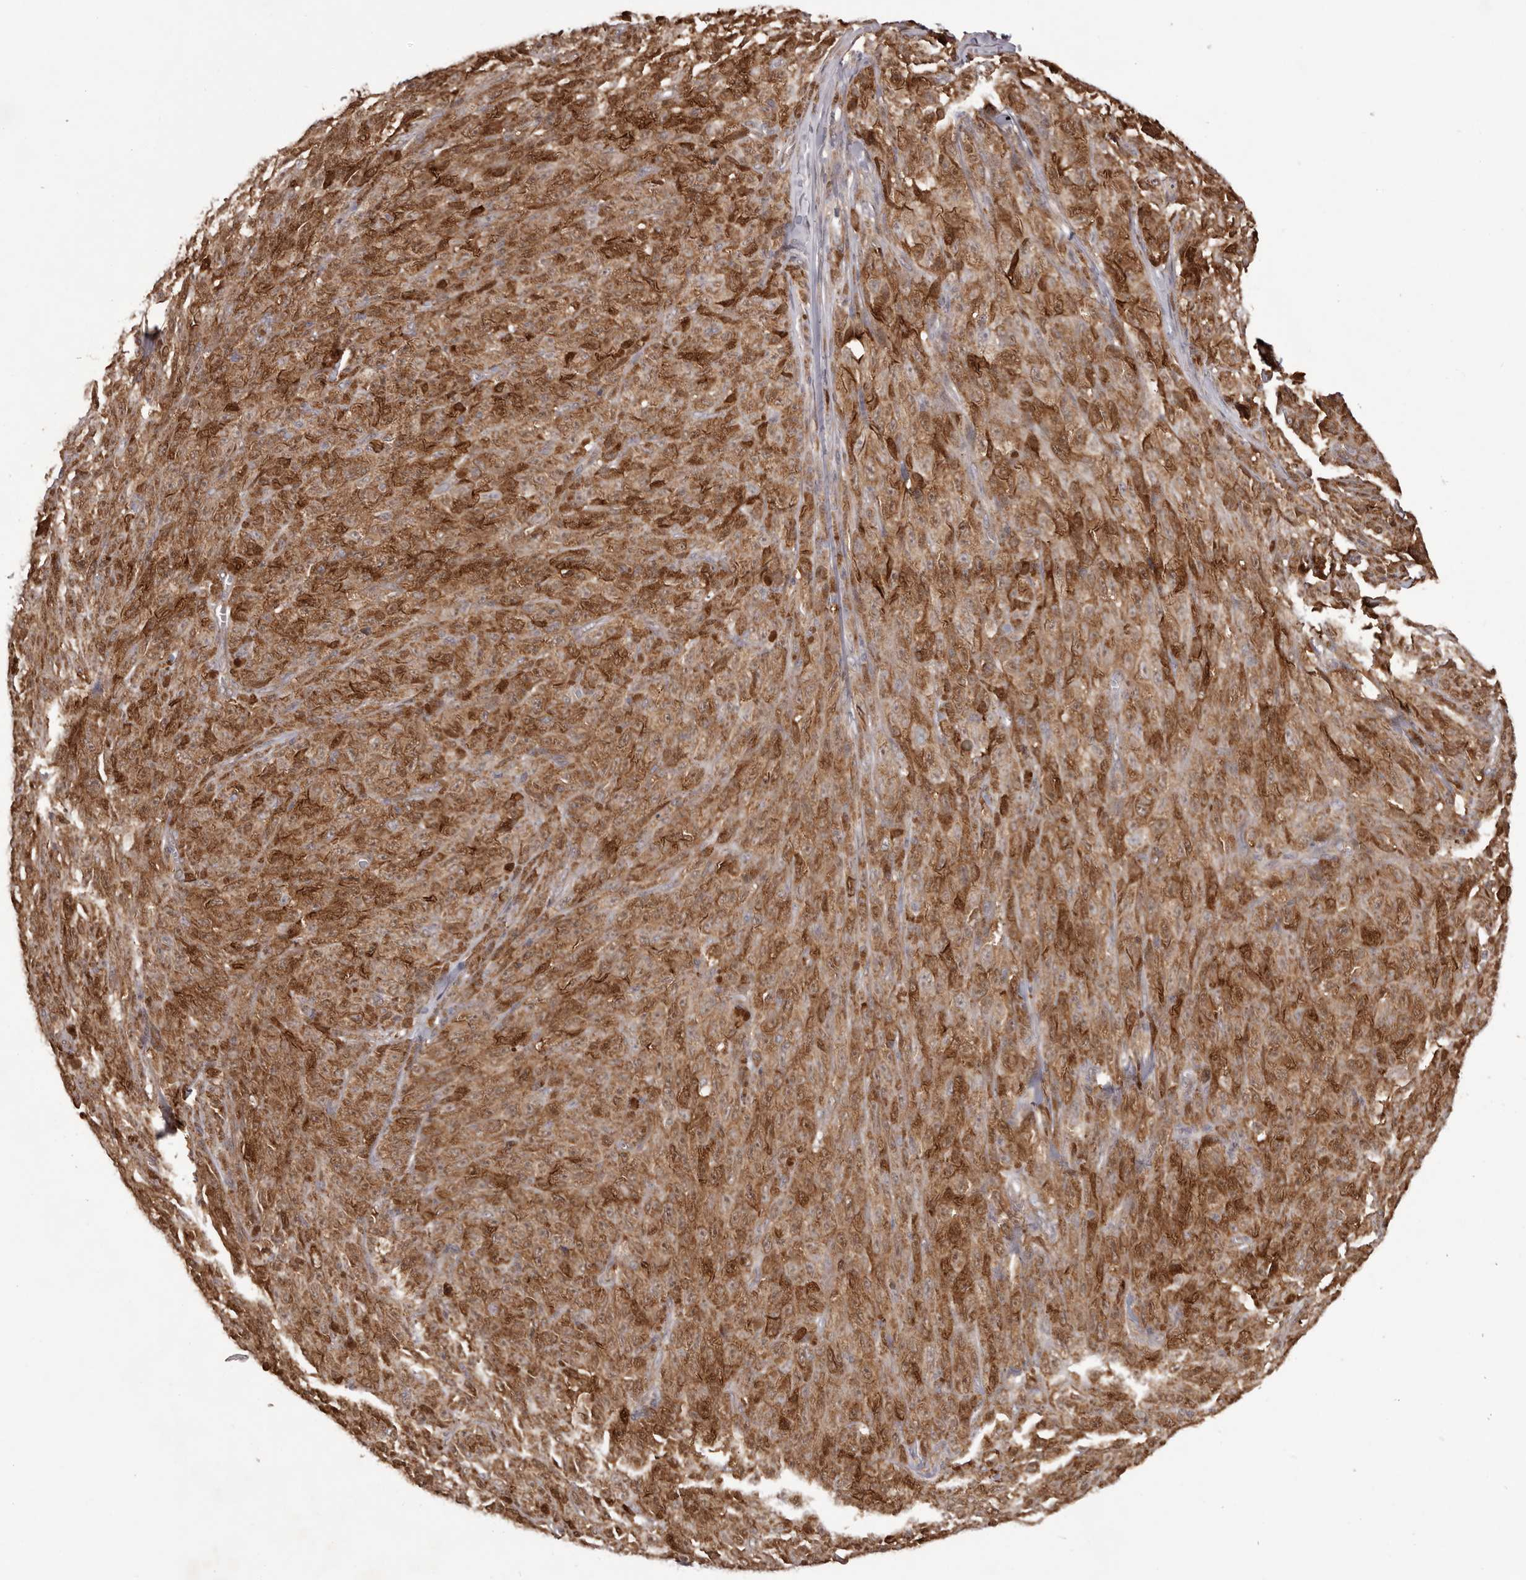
{"staining": {"intensity": "strong", "quantity": ">75%", "location": "cytoplasmic/membranous"}, "tissue": "melanoma", "cell_type": "Tumor cells", "image_type": "cancer", "snomed": [{"axis": "morphology", "description": "Malignant melanoma, NOS"}, {"axis": "topography", "description": "Skin"}], "caption": "Immunohistochemistry (IHC) micrograph of human melanoma stained for a protein (brown), which shows high levels of strong cytoplasmic/membranous expression in approximately >75% of tumor cells.", "gene": "GFOD1", "patient": {"sex": "female", "age": 82}}